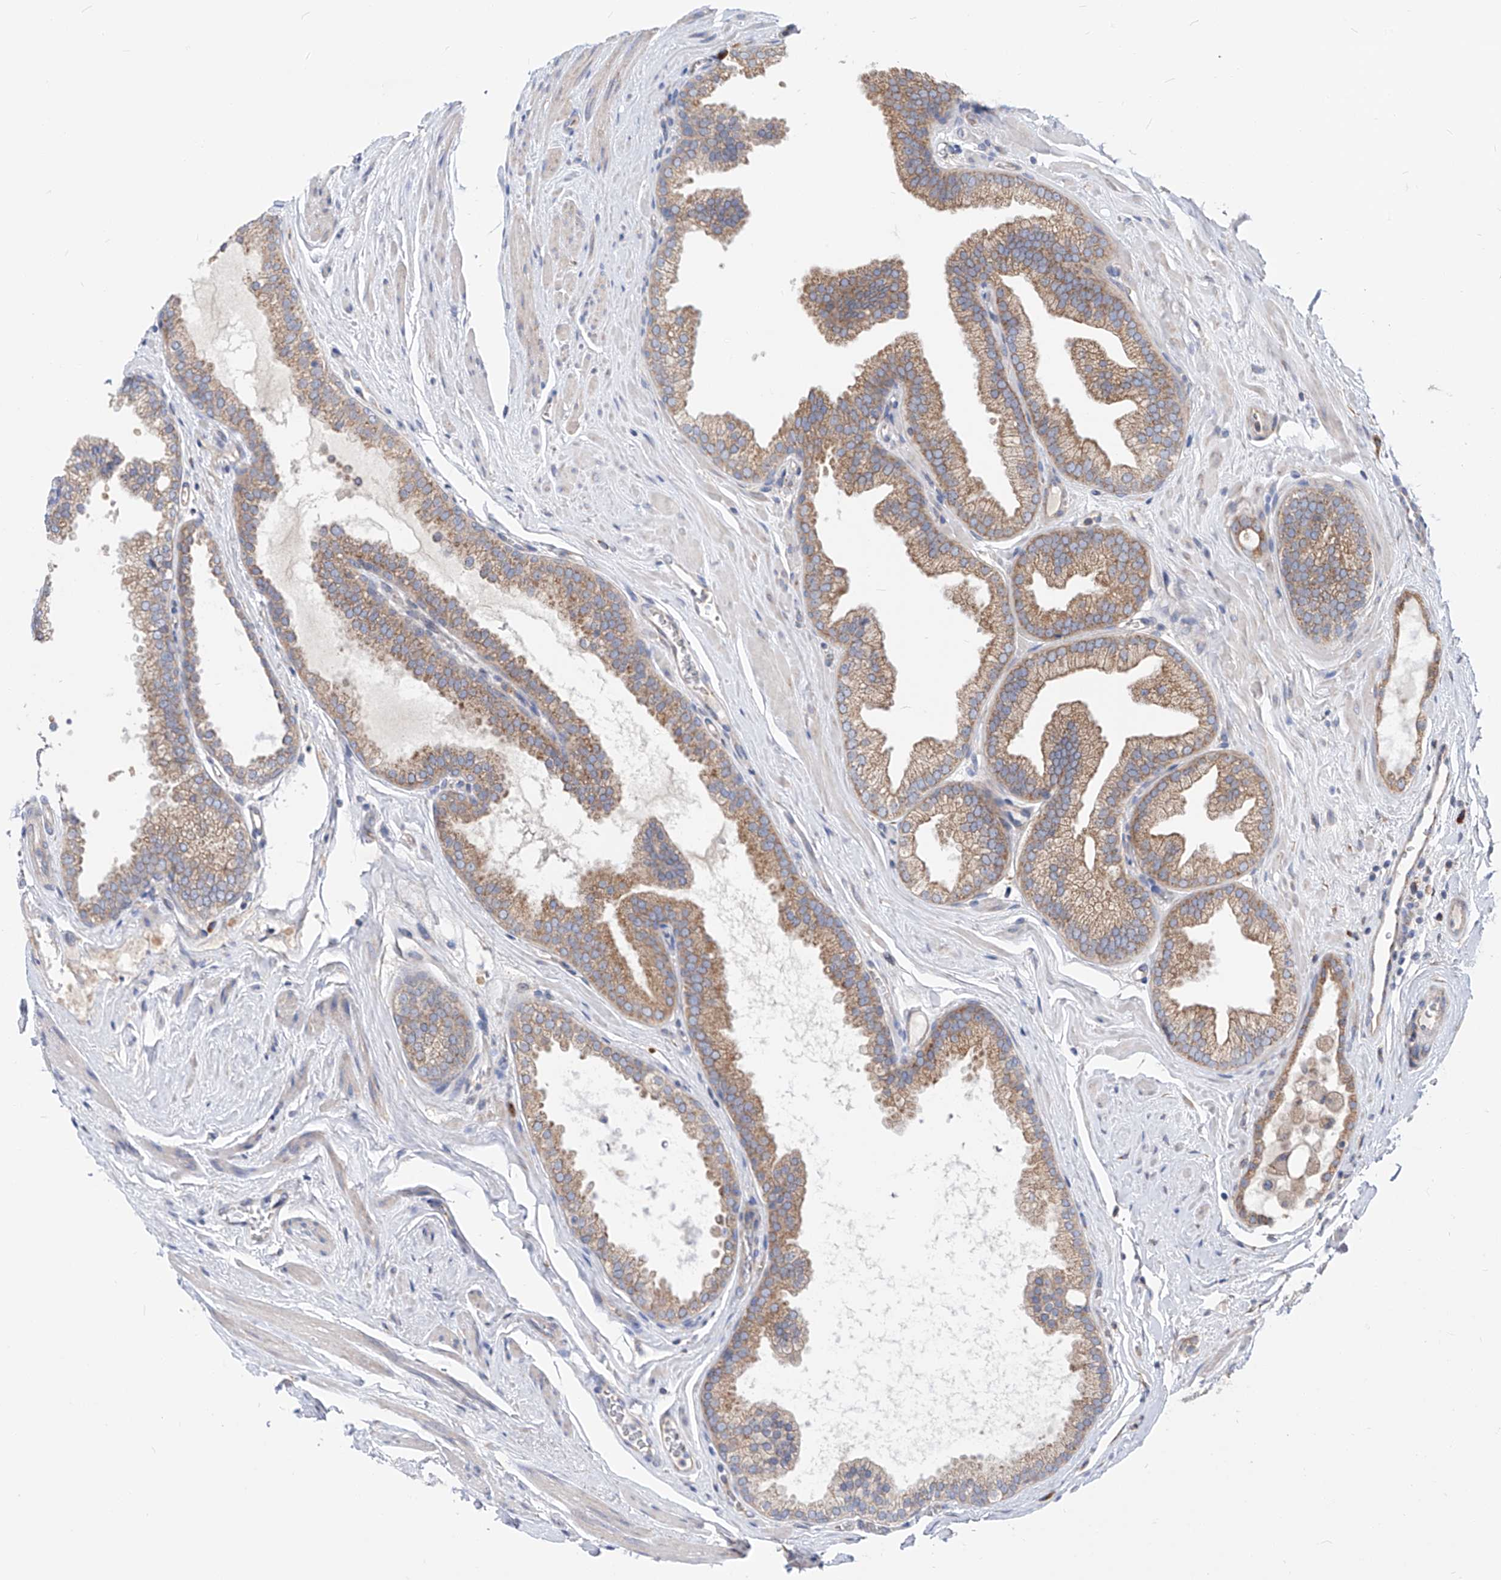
{"staining": {"intensity": "moderate", "quantity": "25%-75%", "location": "cytoplasmic/membranous"}, "tissue": "prostate cancer", "cell_type": "Tumor cells", "image_type": "cancer", "snomed": [{"axis": "morphology", "description": "Adenocarcinoma, Low grade"}, {"axis": "topography", "description": "Prostate"}], "caption": "This image exhibits immunohistochemistry staining of prostate adenocarcinoma (low-grade), with medium moderate cytoplasmic/membranous expression in about 25%-75% of tumor cells.", "gene": "UFL1", "patient": {"sex": "male", "age": 62}}